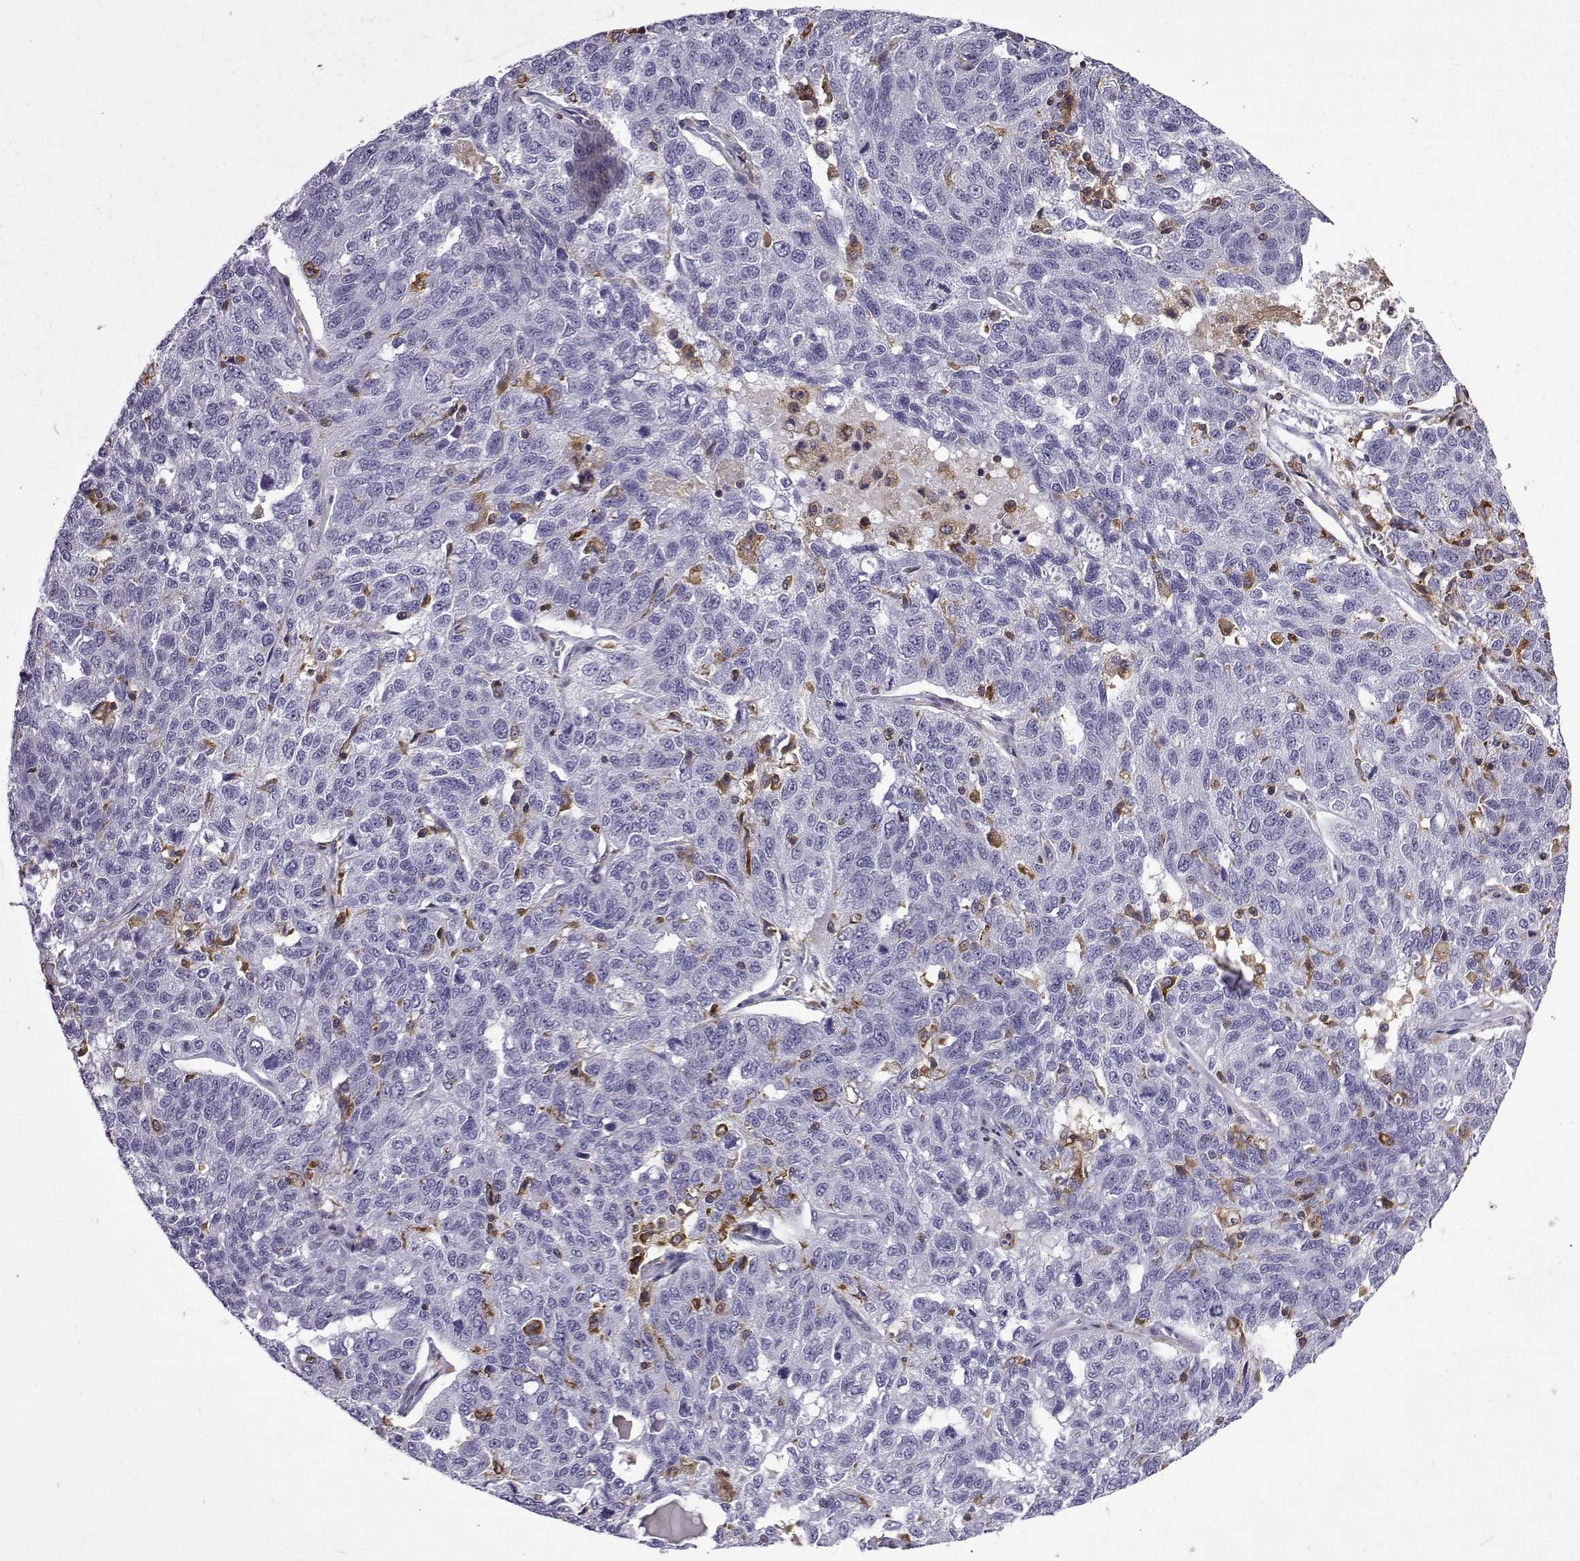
{"staining": {"intensity": "negative", "quantity": "none", "location": "none"}, "tissue": "ovarian cancer", "cell_type": "Tumor cells", "image_type": "cancer", "snomed": [{"axis": "morphology", "description": "Cystadenocarcinoma, serous, NOS"}, {"axis": "topography", "description": "Ovary"}], "caption": "Micrograph shows no significant protein staining in tumor cells of ovarian cancer (serous cystadenocarcinoma).", "gene": "DOCK10", "patient": {"sex": "female", "age": 71}}